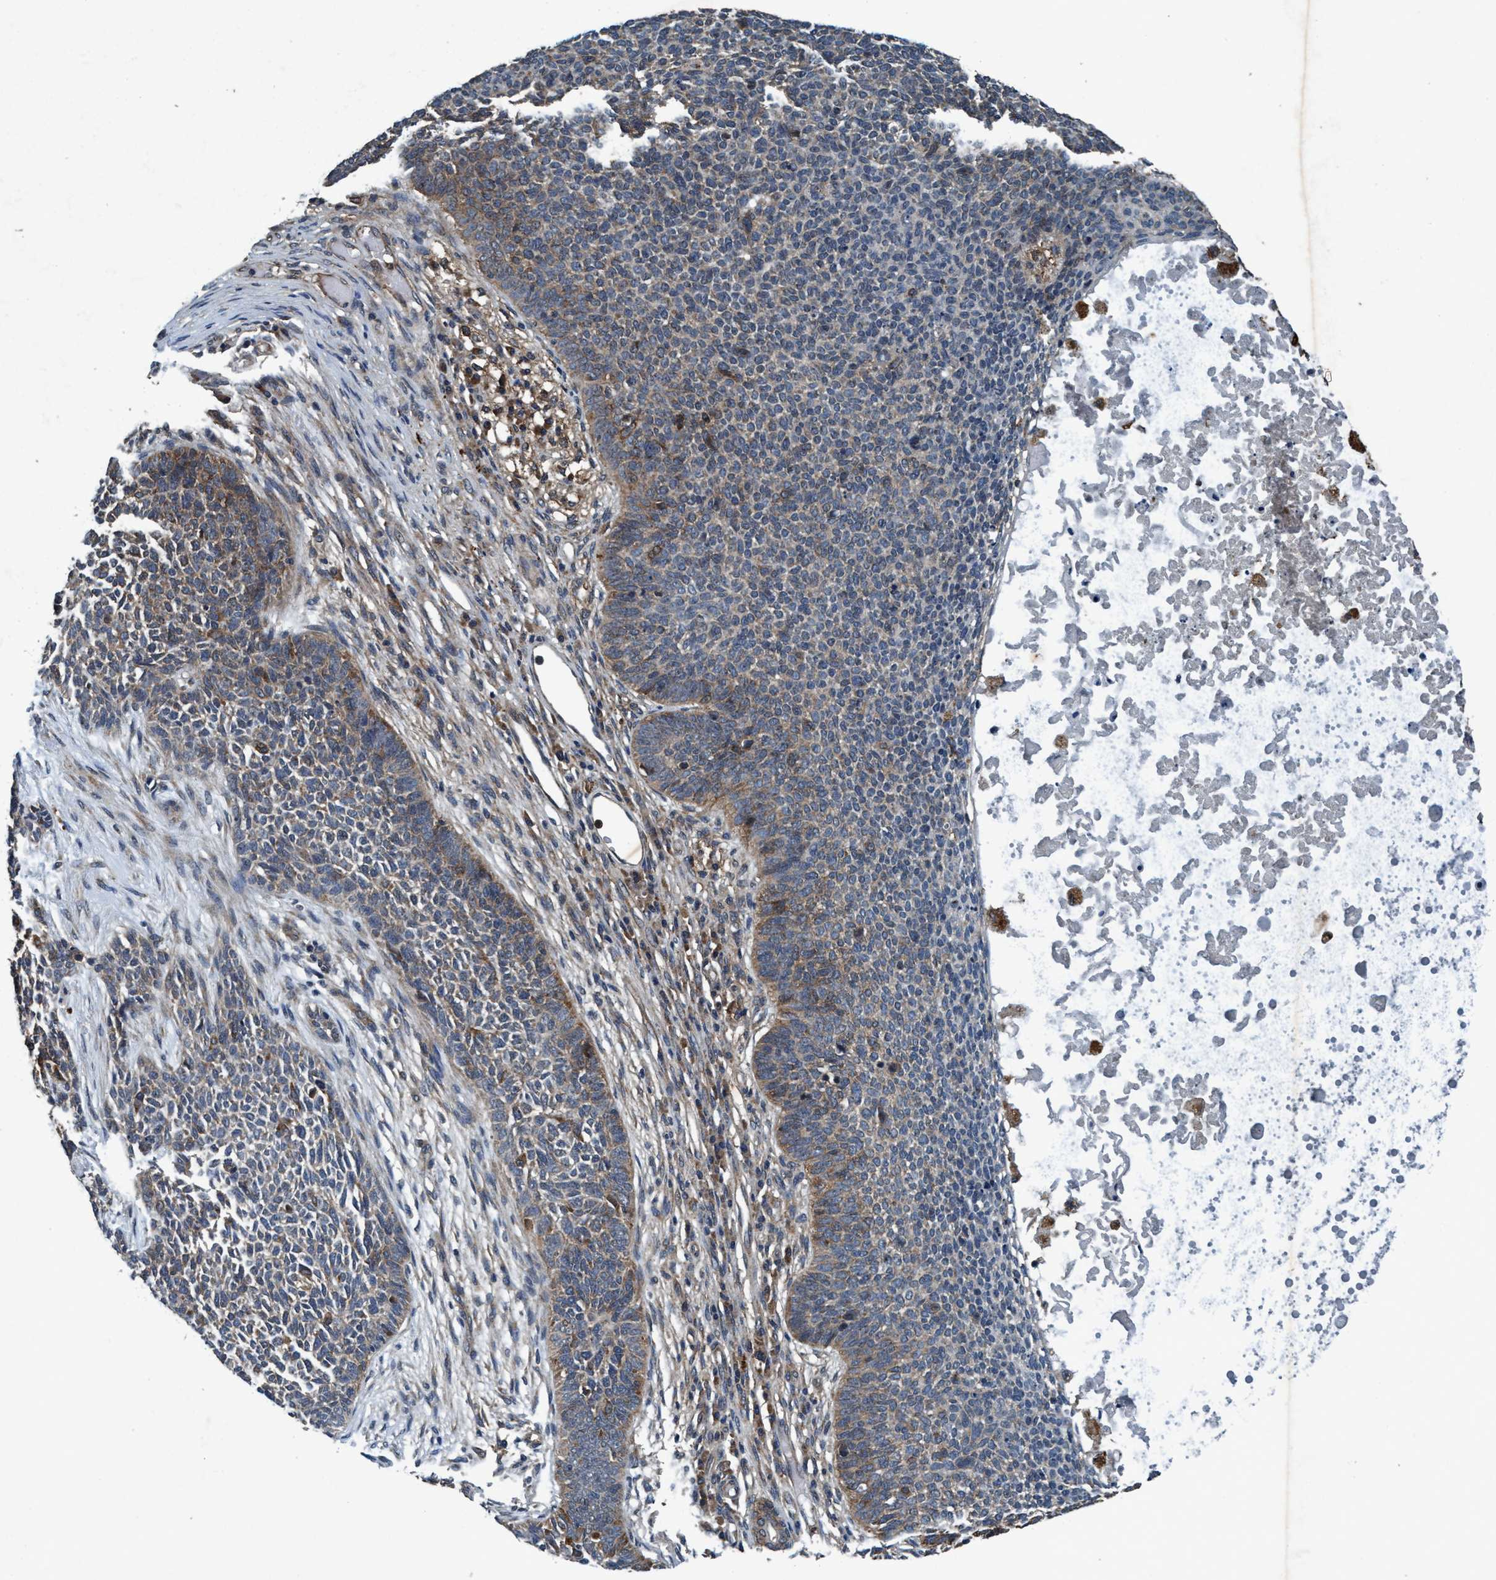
{"staining": {"intensity": "moderate", "quantity": "25%-75%", "location": "cytoplasmic/membranous"}, "tissue": "skin cancer", "cell_type": "Tumor cells", "image_type": "cancer", "snomed": [{"axis": "morphology", "description": "Basal cell carcinoma"}, {"axis": "topography", "description": "Skin"}], "caption": "Moderate cytoplasmic/membranous protein staining is identified in about 25%-75% of tumor cells in basal cell carcinoma (skin).", "gene": "AKT1S1", "patient": {"sex": "female", "age": 84}}